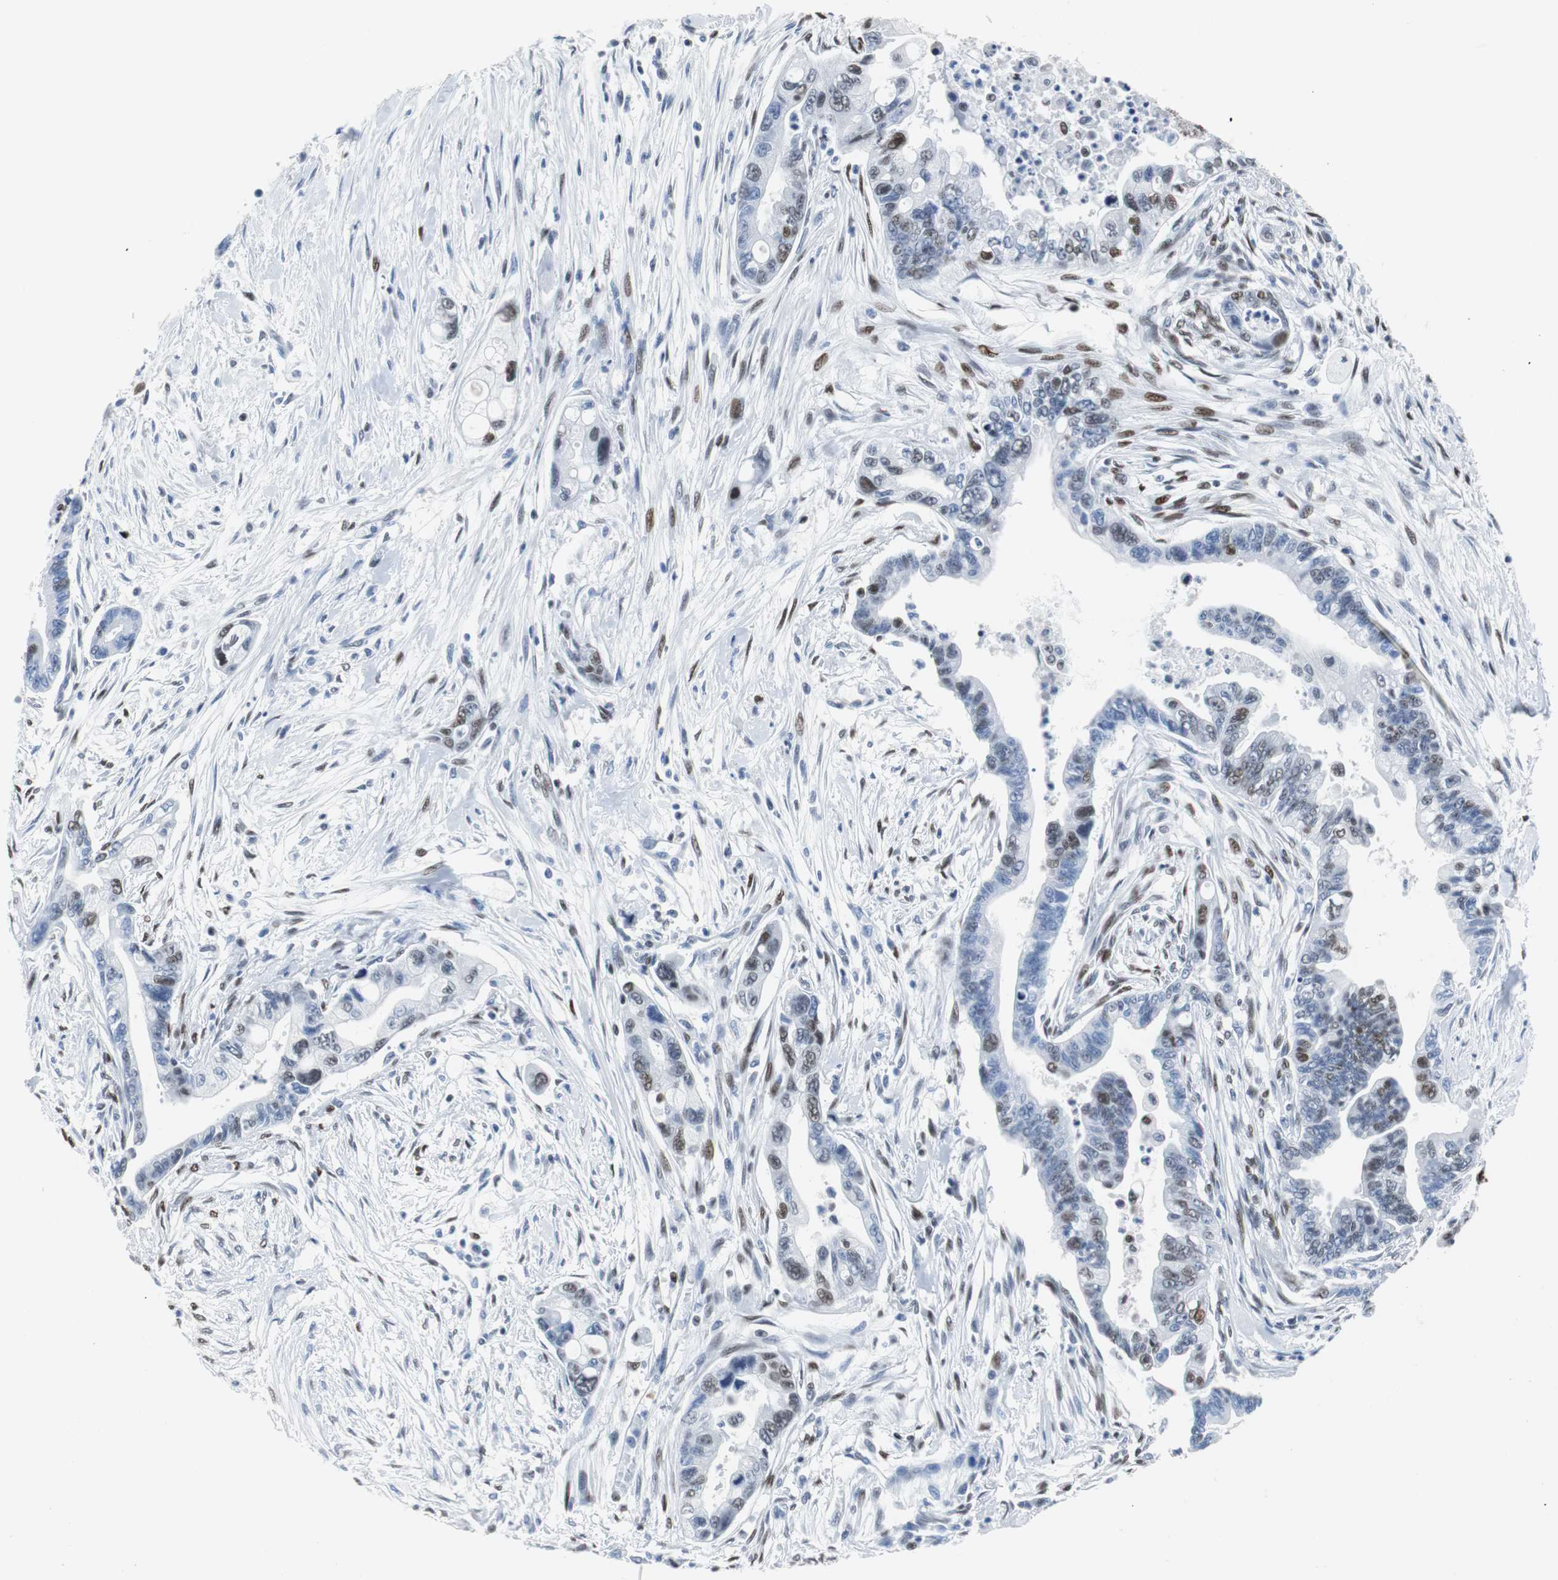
{"staining": {"intensity": "weak", "quantity": "25%-75%", "location": "nuclear"}, "tissue": "pancreatic cancer", "cell_type": "Tumor cells", "image_type": "cancer", "snomed": [{"axis": "morphology", "description": "Adenocarcinoma, NOS"}, {"axis": "topography", "description": "Pancreas"}], "caption": "A brown stain highlights weak nuclear staining of a protein in adenocarcinoma (pancreatic) tumor cells. (DAB (3,3'-diaminobenzidine) = brown stain, brightfield microscopy at high magnification).", "gene": "JUN", "patient": {"sex": "male", "age": 70}}